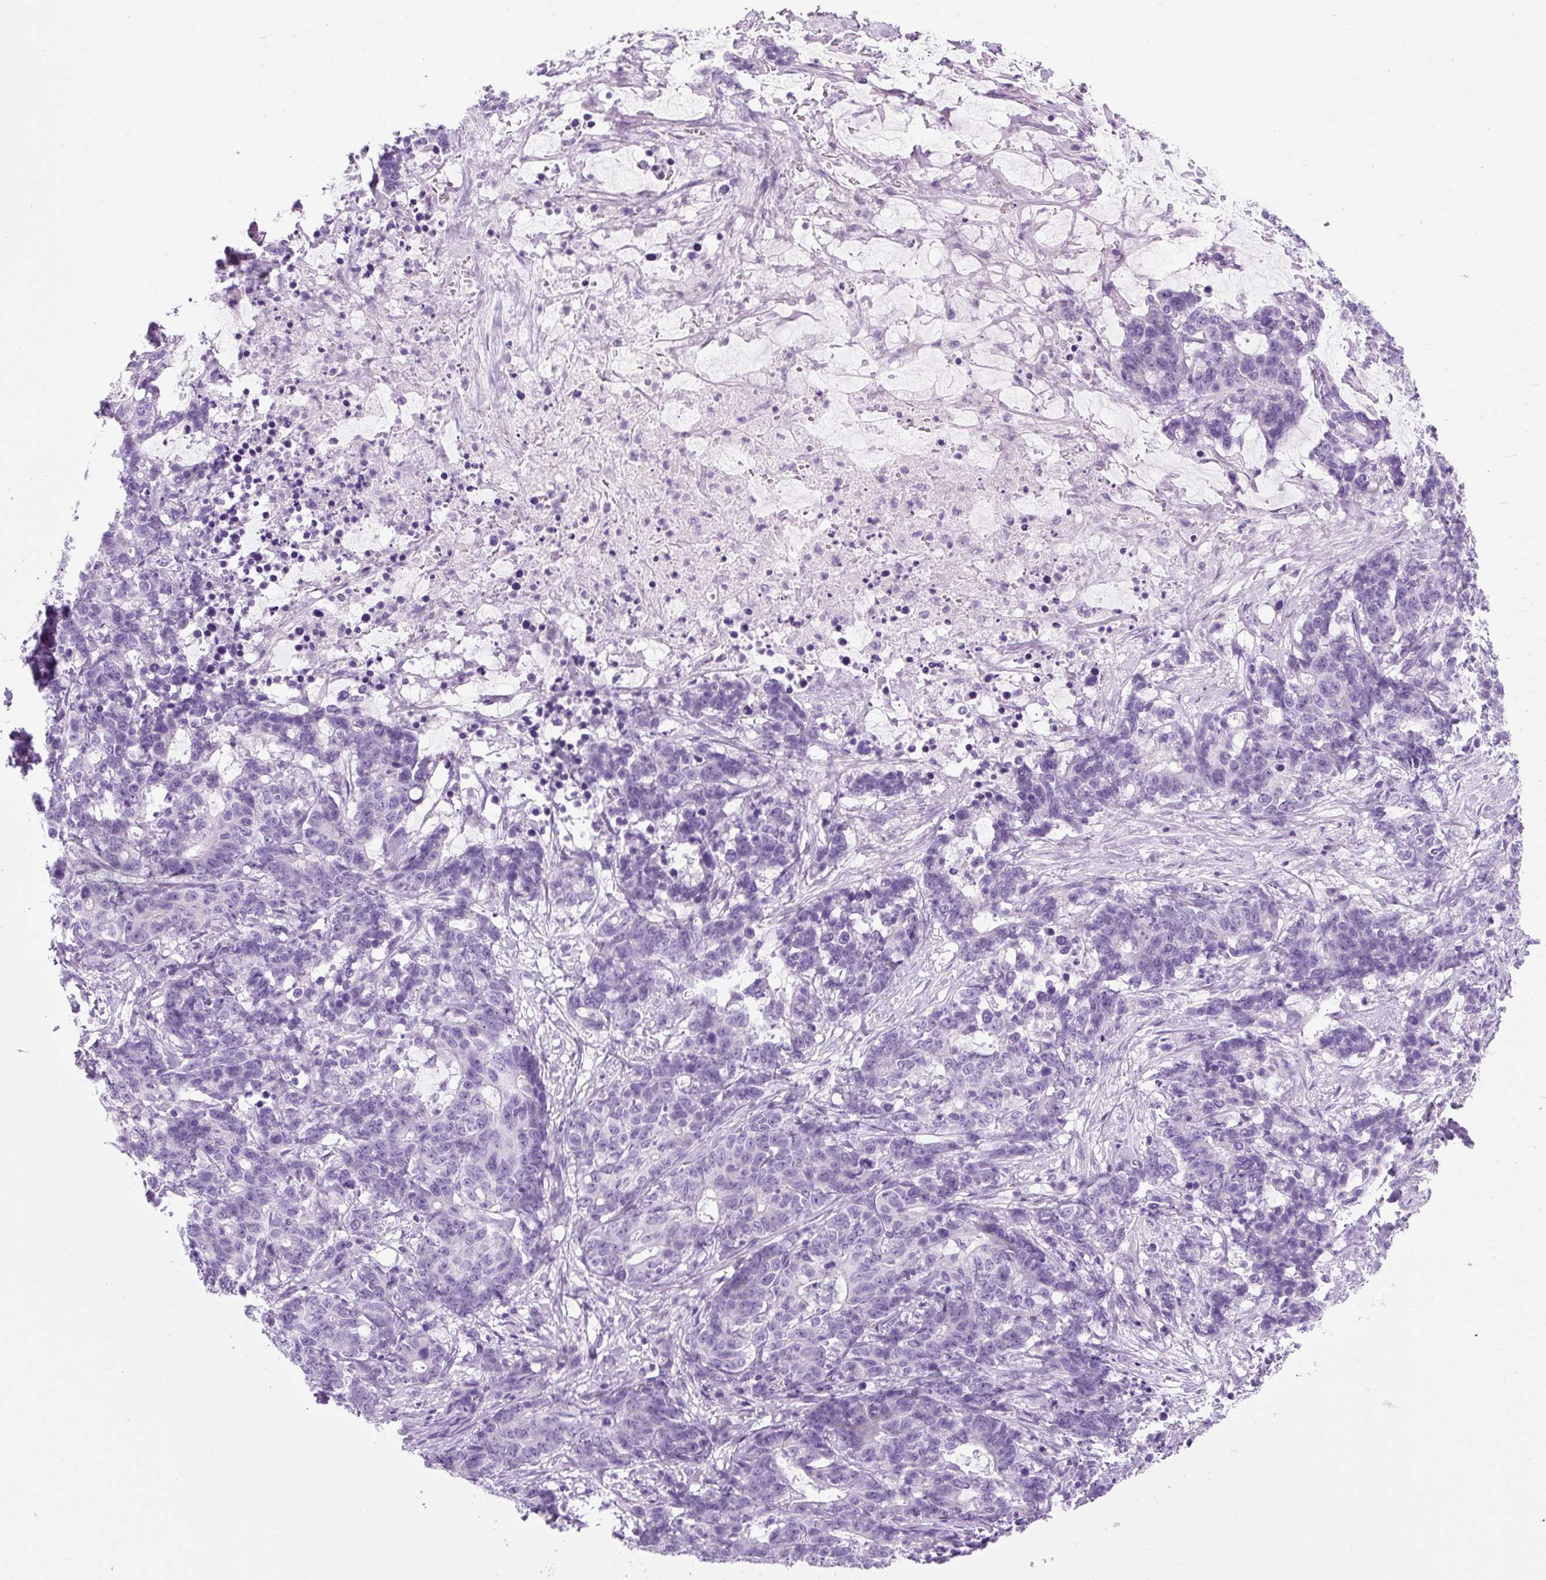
{"staining": {"intensity": "negative", "quantity": "none", "location": "none"}, "tissue": "stomach cancer", "cell_type": "Tumor cells", "image_type": "cancer", "snomed": [{"axis": "morphology", "description": "Normal tissue, NOS"}, {"axis": "morphology", "description": "Adenocarcinoma, NOS"}, {"axis": "topography", "description": "Stomach"}], "caption": "Photomicrograph shows no significant protein expression in tumor cells of stomach cancer (adenocarcinoma). Brightfield microscopy of immunohistochemistry (IHC) stained with DAB (3,3'-diaminobenzidine) (brown) and hematoxylin (blue), captured at high magnification.", "gene": "TMEM89", "patient": {"sex": "female", "age": 64}}